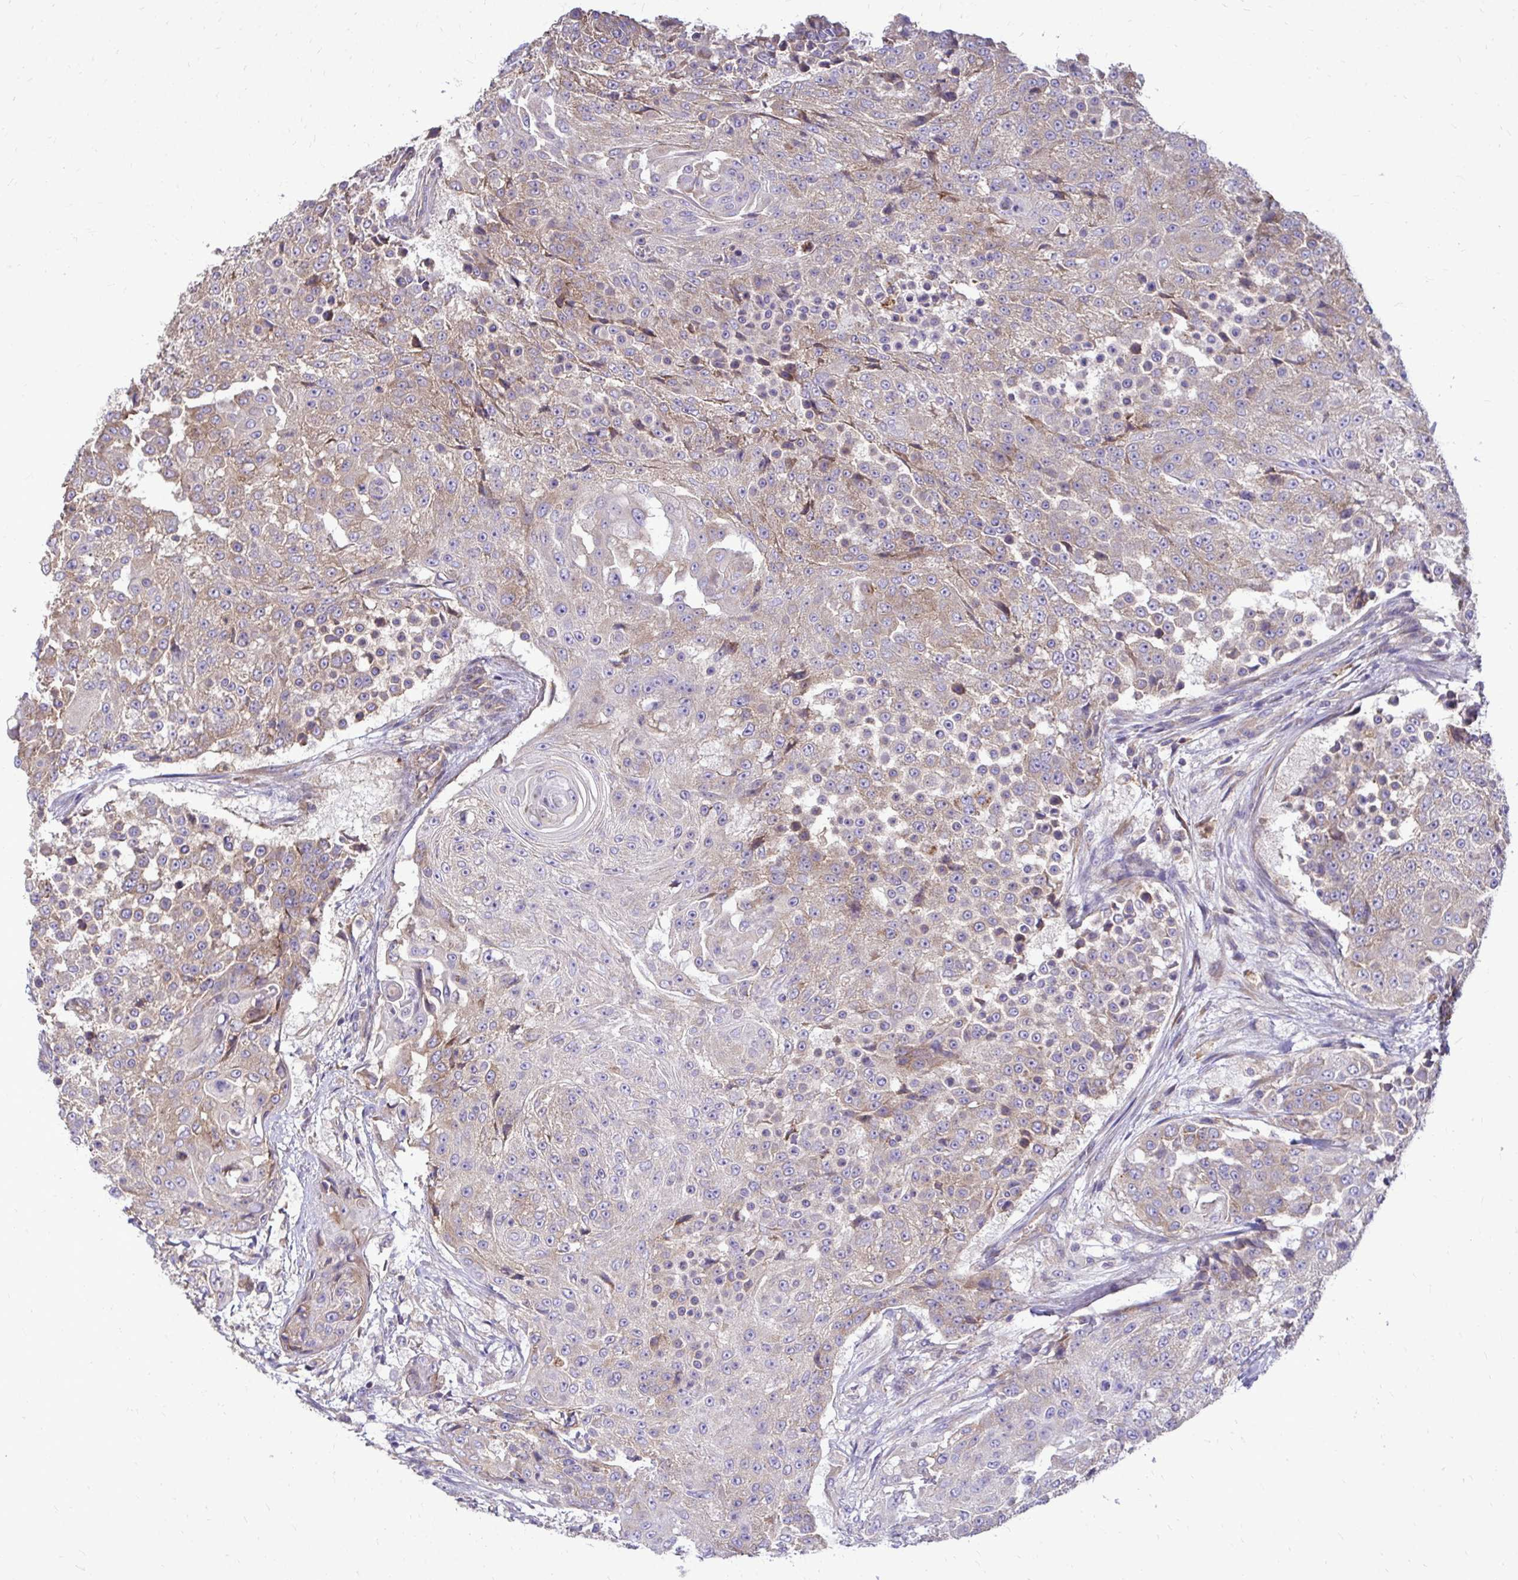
{"staining": {"intensity": "weak", "quantity": "25%-75%", "location": "cytoplasmic/membranous"}, "tissue": "urothelial cancer", "cell_type": "Tumor cells", "image_type": "cancer", "snomed": [{"axis": "morphology", "description": "Urothelial carcinoma, High grade"}, {"axis": "topography", "description": "Urinary bladder"}], "caption": "Urothelial cancer stained with immunohistochemistry (IHC) demonstrates weak cytoplasmic/membranous staining in about 25%-75% of tumor cells.", "gene": "FMR1", "patient": {"sex": "female", "age": 63}}